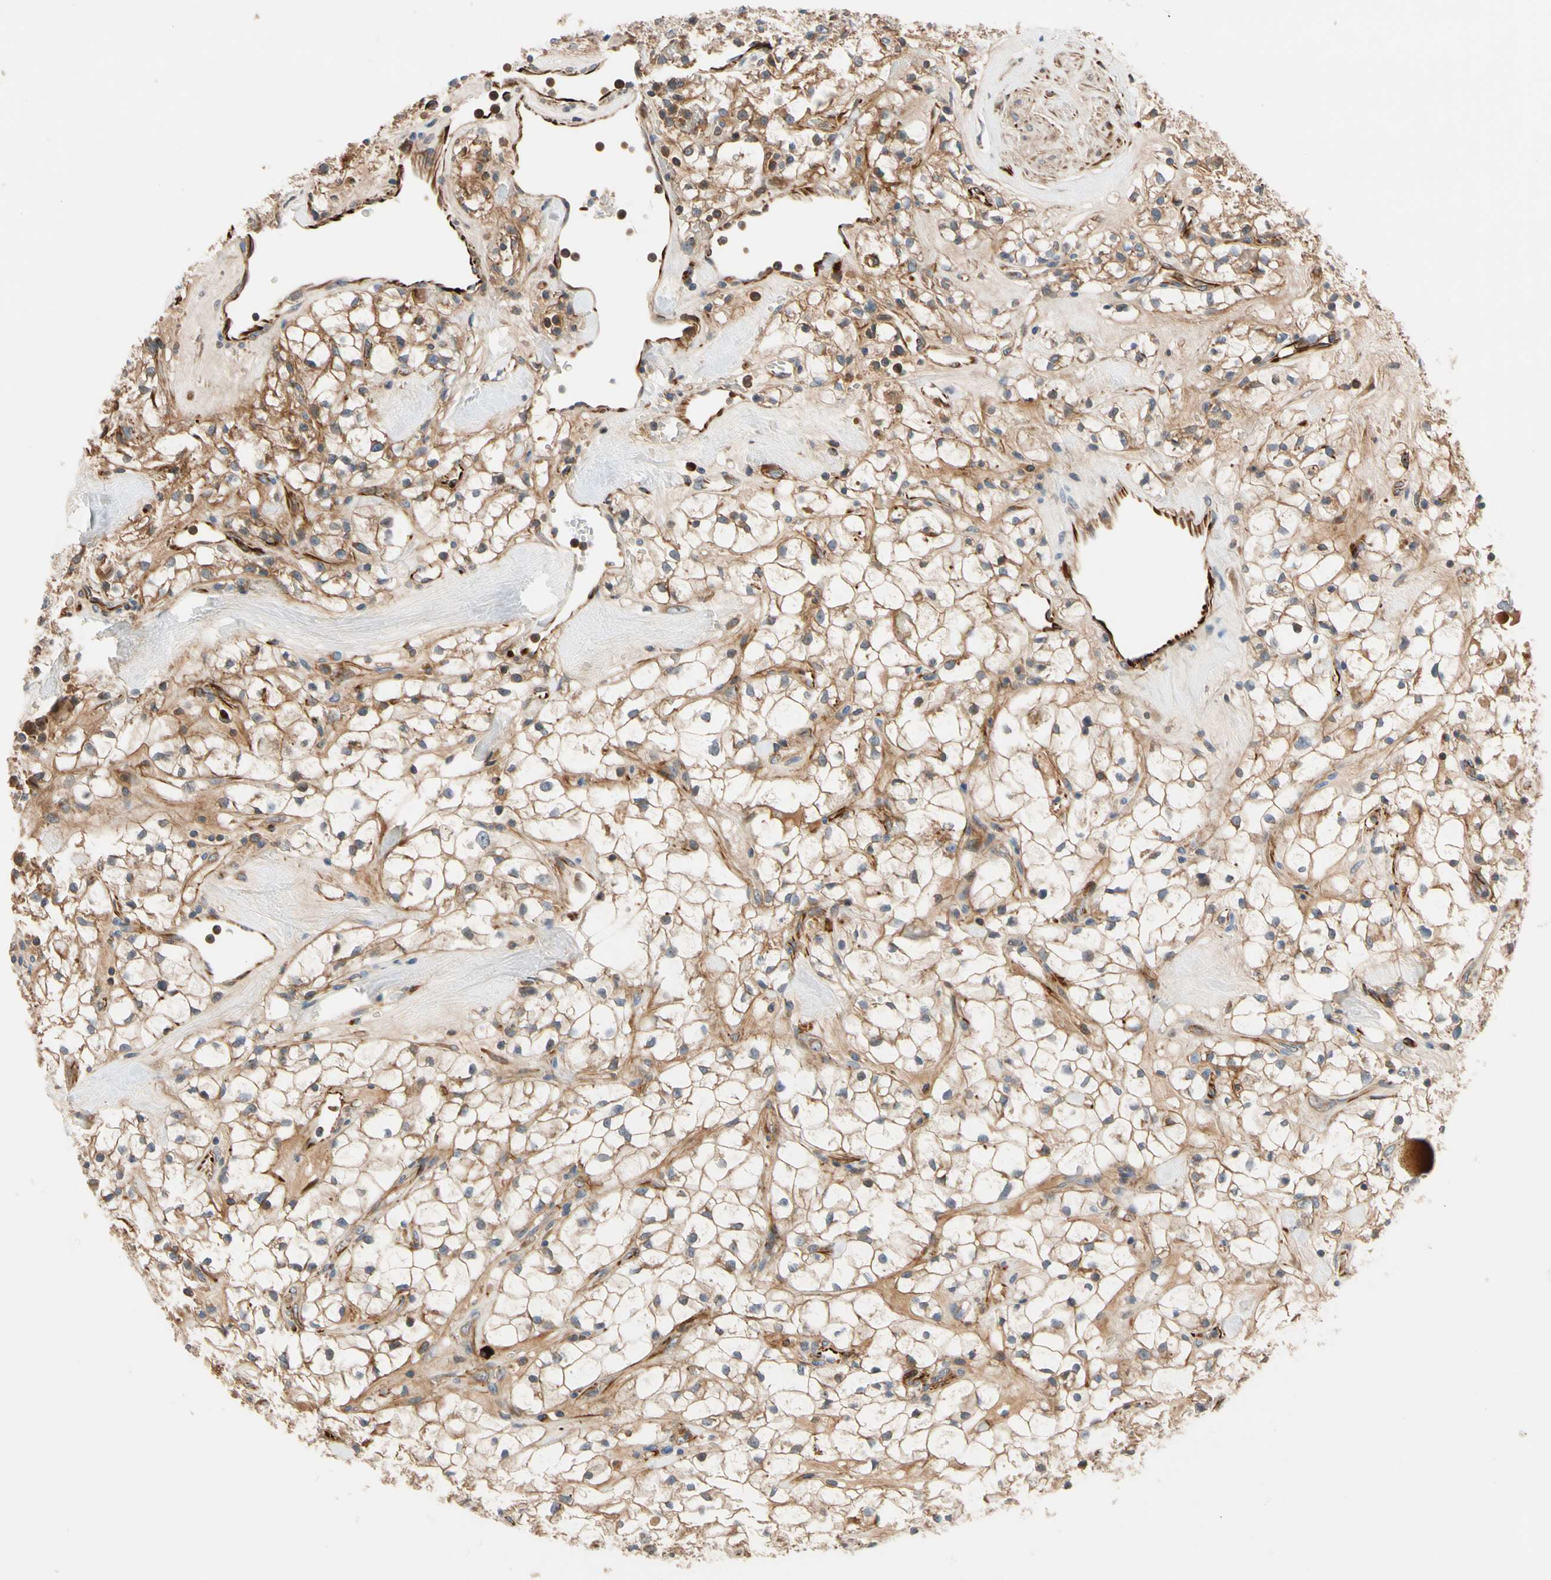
{"staining": {"intensity": "moderate", "quantity": ">75%", "location": "cytoplasmic/membranous"}, "tissue": "renal cancer", "cell_type": "Tumor cells", "image_type": "cancer", "snomed": [{"axis": "morphology", "description": "Adenocarcinoma, NOS"}, {"axis": "topography", "description": "Kidney"}], "caption": "The image demonstrates immunohistochemical staining of renal cancer (adenocarcinoma). There is moderate cytoplasmic/membranous positivity is present in about >75% of tumor cells. The staining was performed using DAB, with brown indicating positive protein expression. Nuclei are stained blue with hematoxylin.", "gene": "FGD6", "patient": {"sex": "female", "age": 60}}